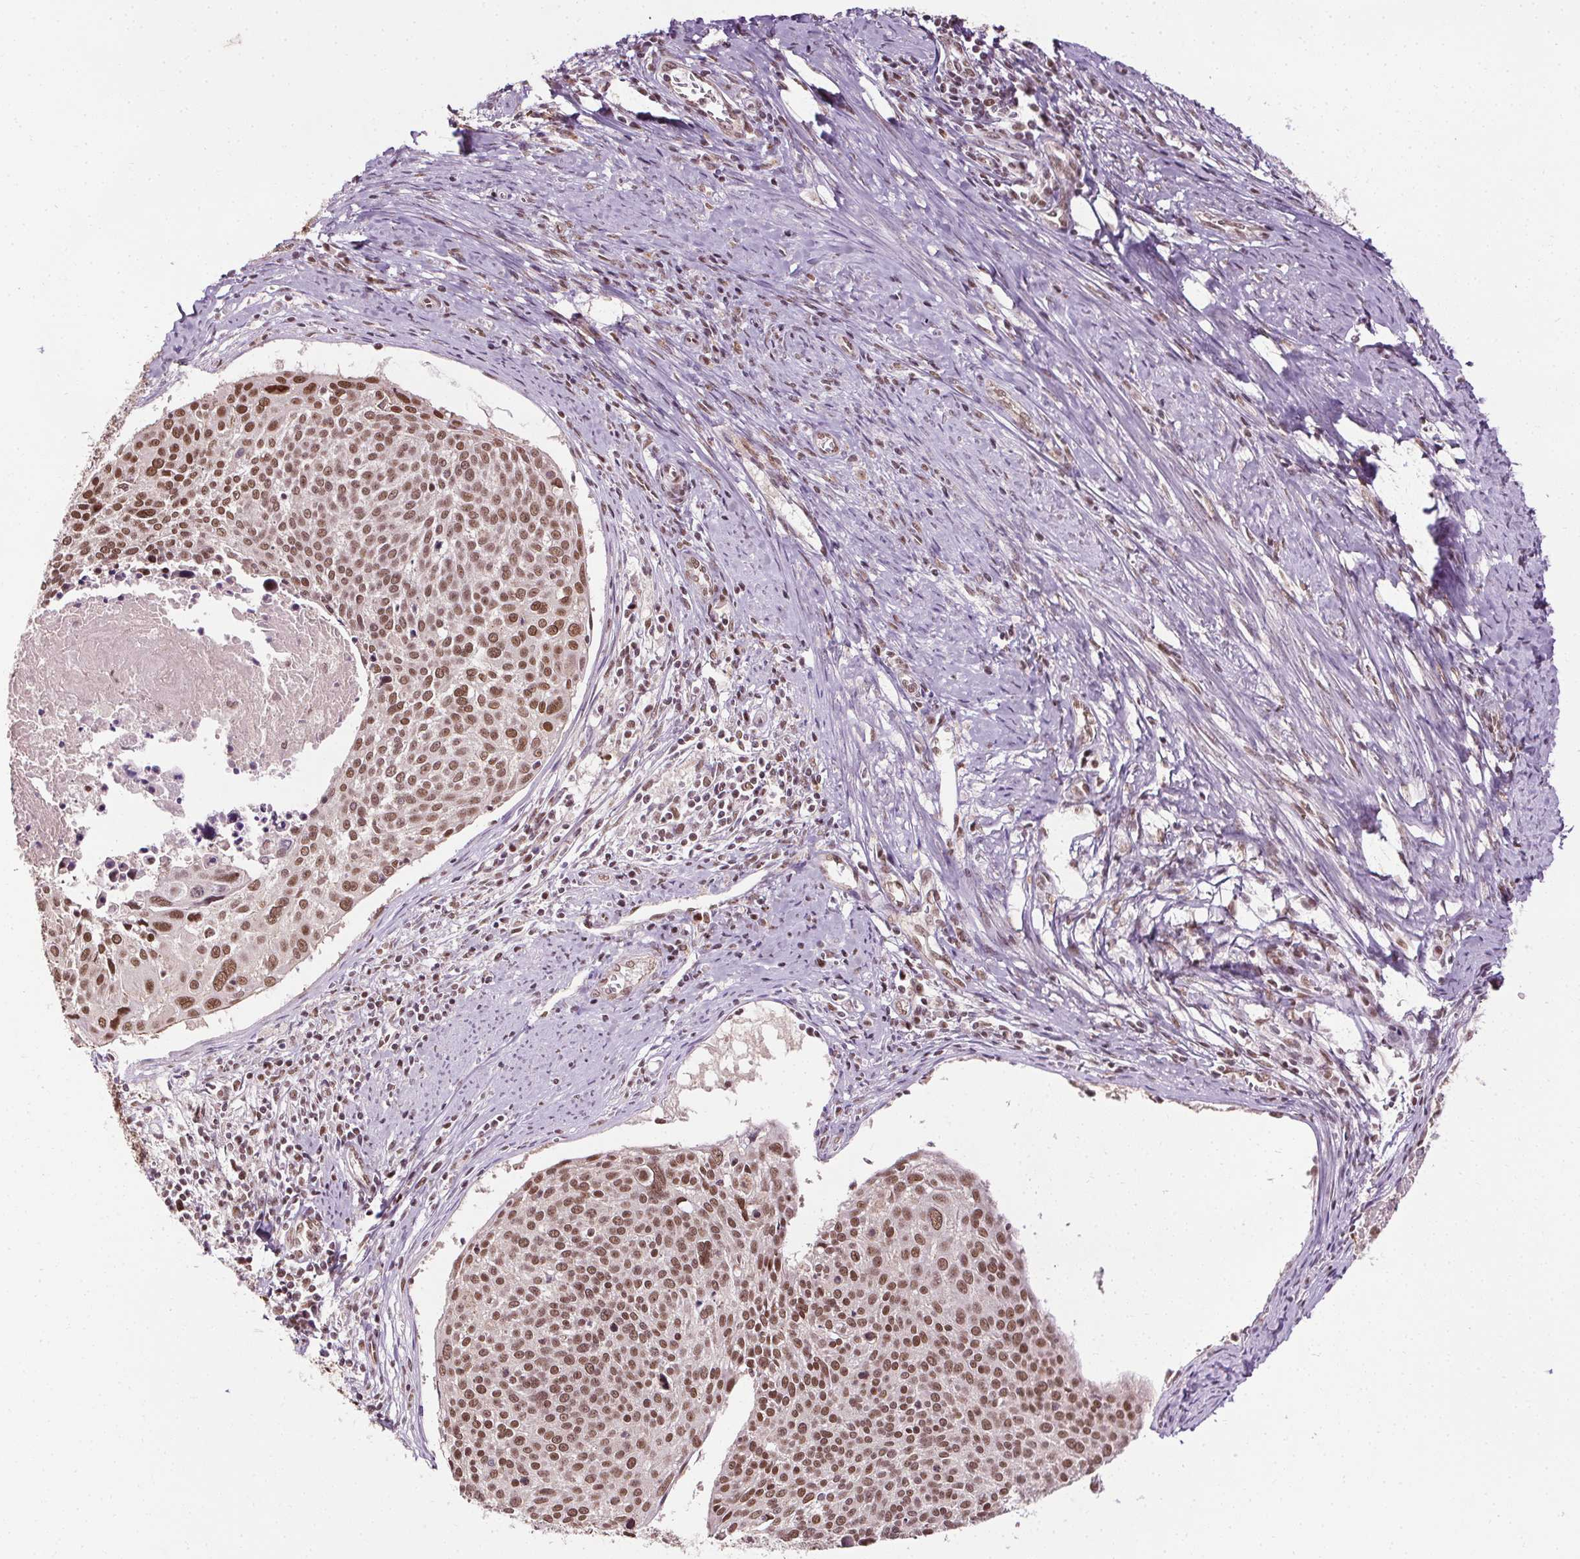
{"staining": {"intensity": "moderate", "quantity": ">75%", "location": "nuclear"}, "tissue": "cervical cancer", "cell_type": "Tumor cells", "image_type": "cancer", "snomed": [{"axis": "morphology", "description": "Squamous cell carcinoma, NOS"}, {"axis": "topography", "description": "Cervix"}], "caption": "Approximately >75% of tumor cells in squamous cell carcinoma (cervical) reveal moderate nuclear protein positivity as visualized by brown immunohistochemical staining.", "gene": "MED6", "patient": {"sex": "female", "age": 39}}